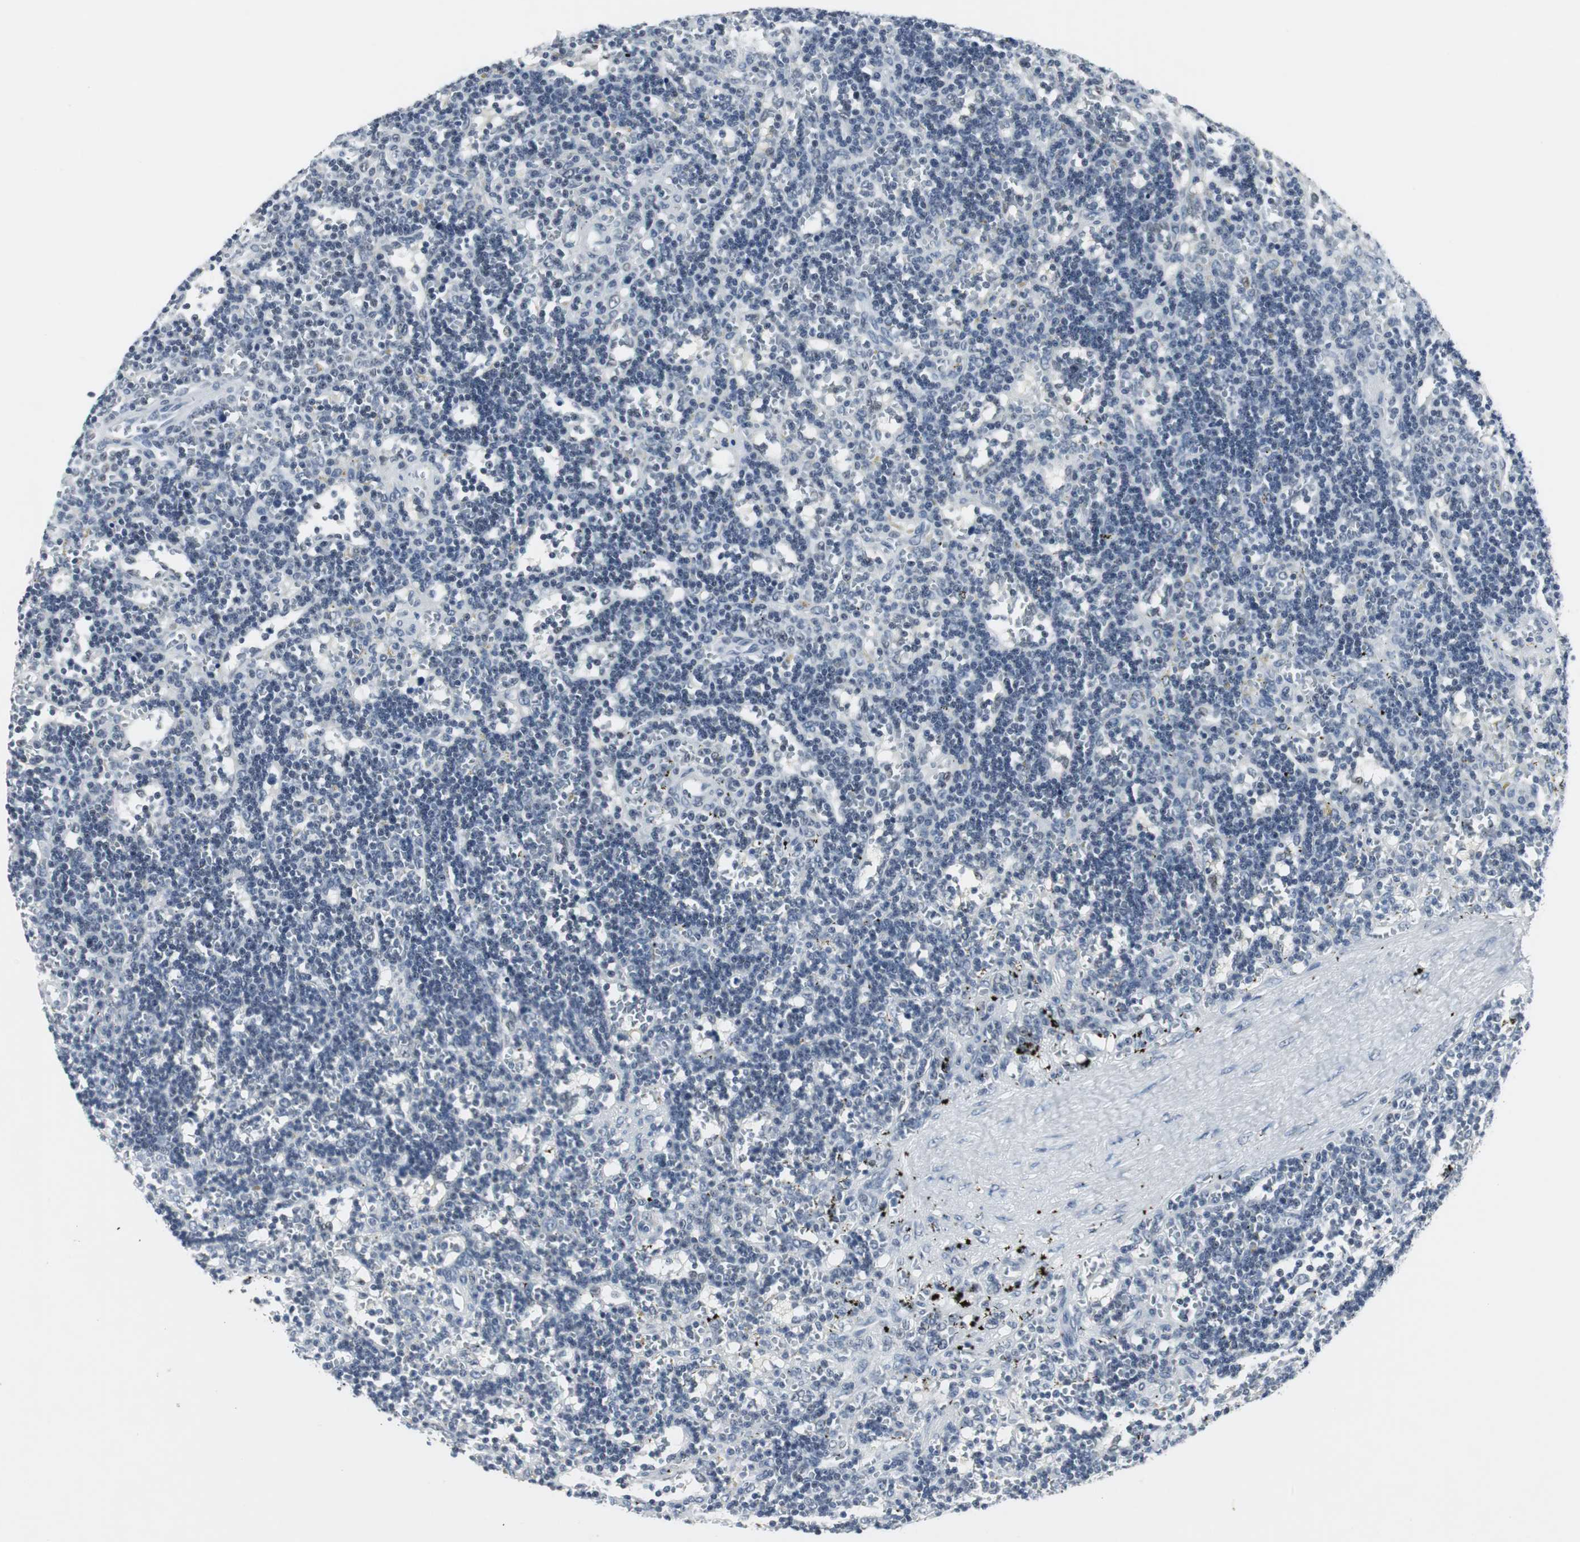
{"staining": {"intensity": "negative", "quantity": "none", "location": "none"}, "tissue": "lymphoma", "cell_type": "Tumor cells", "image_type": "cancer", "snomed": [{"axis": "morphology", "description": "Malignant lymphoma, non-Hodgkin's type, Low grade"}, {"axis": "topography", "description": "Spleen"}], "caption": "The photomicrograph exhibits no staining of tumor cells in lymphoma. (DAB (3,3'-diaminobenzidine) immunohistochemistry (IHC), high magnification).", "gene": "ELK1", "patient": {"sex": "male", "age": 60}}